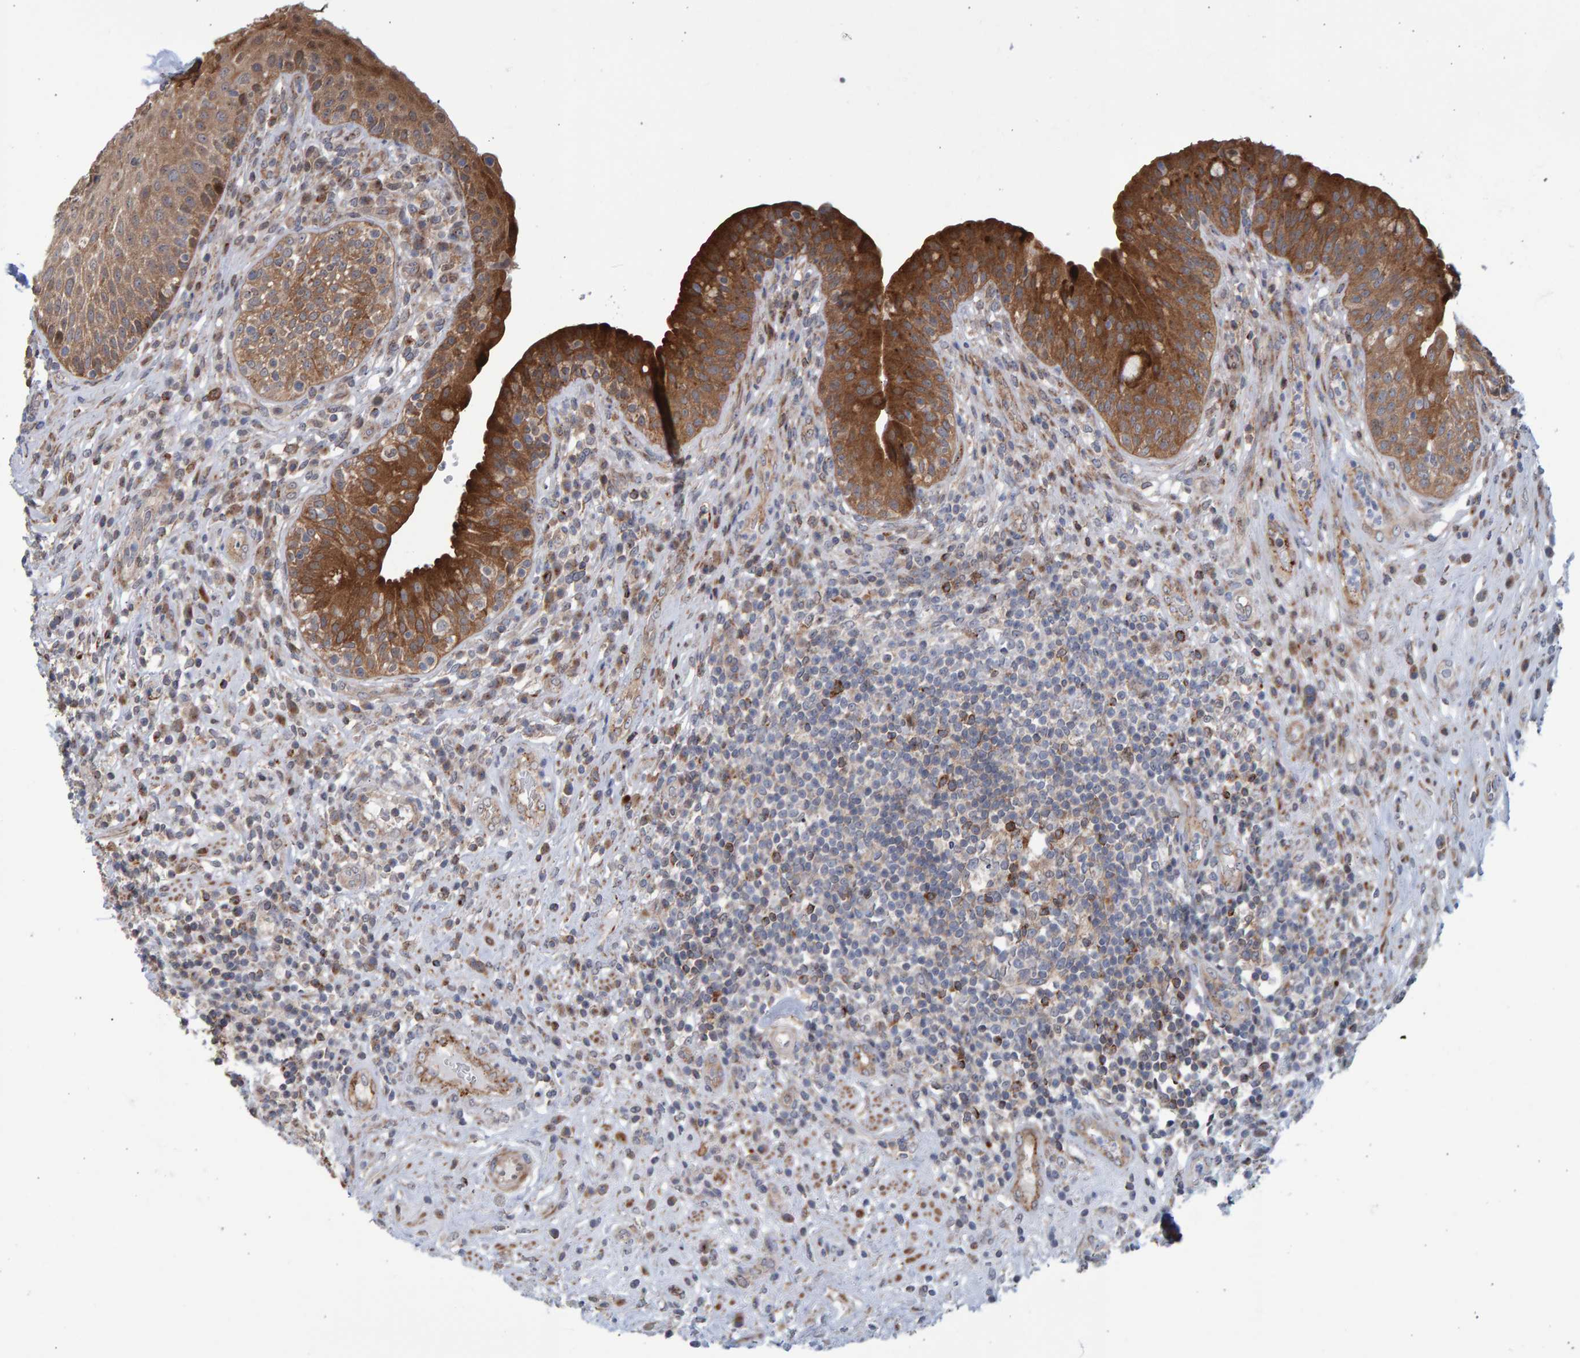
{"staining": {"intensity": "strong", "quantity": ">75%", "location": "cytoplasmic/membranous"}, "tissue": "urinary bladder", "cell_type": "Urothelial cells", "image_type": "normal", "snomed": [{"axis": "morphology", "description": "Normal tissue, NOS"}, {"axis": "topography", "description": "Urinary bladder"}], "caption": "IHC histopathology image of benign urinary bladder stained for a protein (brown), which exhibits high levels of strong cytoplasmic/membranous positivity in about >75% of urothelial cells.", "gene": "LRBA", "patient": {"sex": "female", "age": 62}}